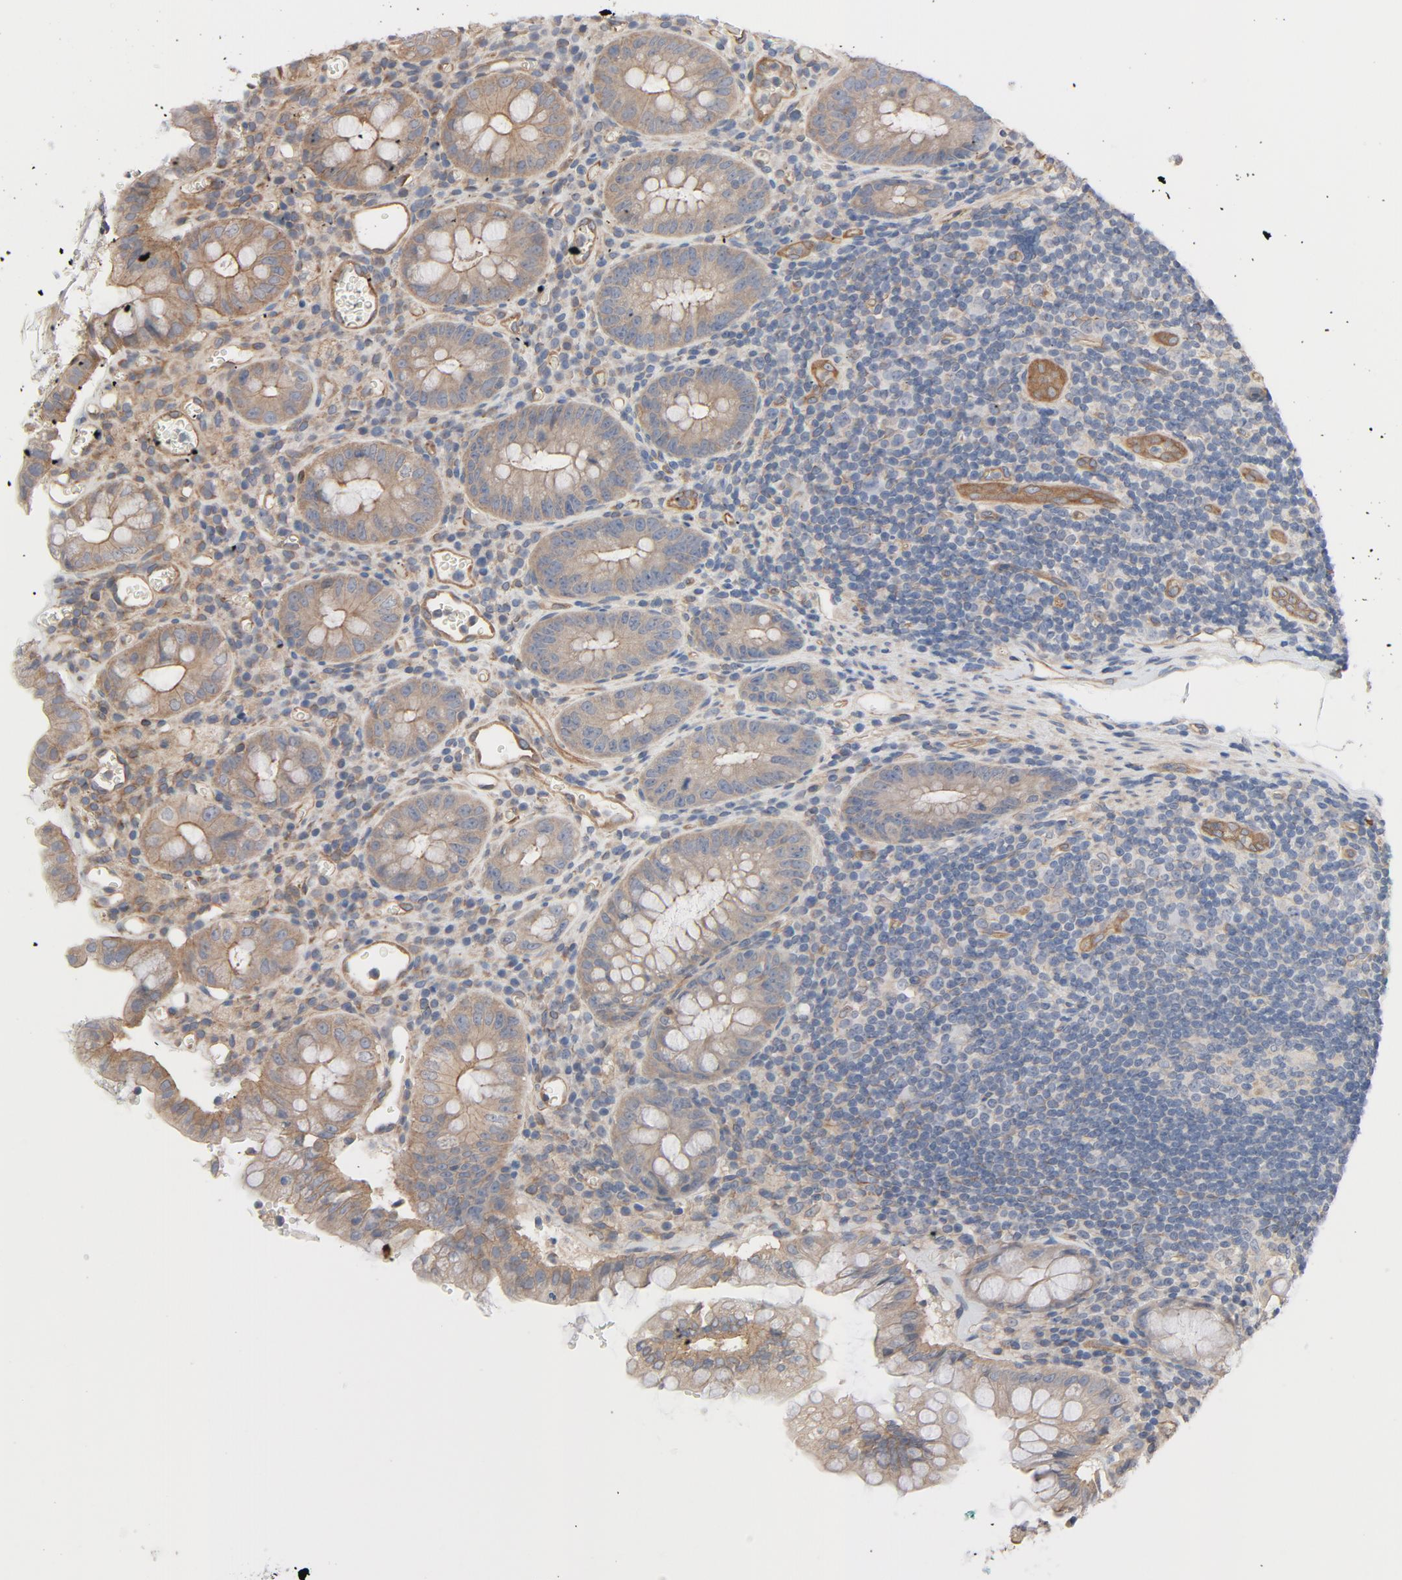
{"staining": {"intensity": "moderate", "quantity": ">75%", "location": "cytoplasmic/membranous"}, "tissue": "colon", "cell_type": "Endothelial cells", "image_type": "normal", "snomed": [{"axis": "morphology", "description": "Normal tissue, NOS"}, {"axis": "topography", "description": "Colon"}], "caption": "The micrograph displays a brown stain indicating the presence of a protein in the cytoplasmic/membranous of endothelial cells in colon. The protein of interest is stained brown, and the nuclei are stained in blue (DAB (3,3'-diaminobenzidine) IHC with brightfield microscopy, high magnification).", "gene": "TRIOBP", "patient": {"sex": "female", "age": 46}}